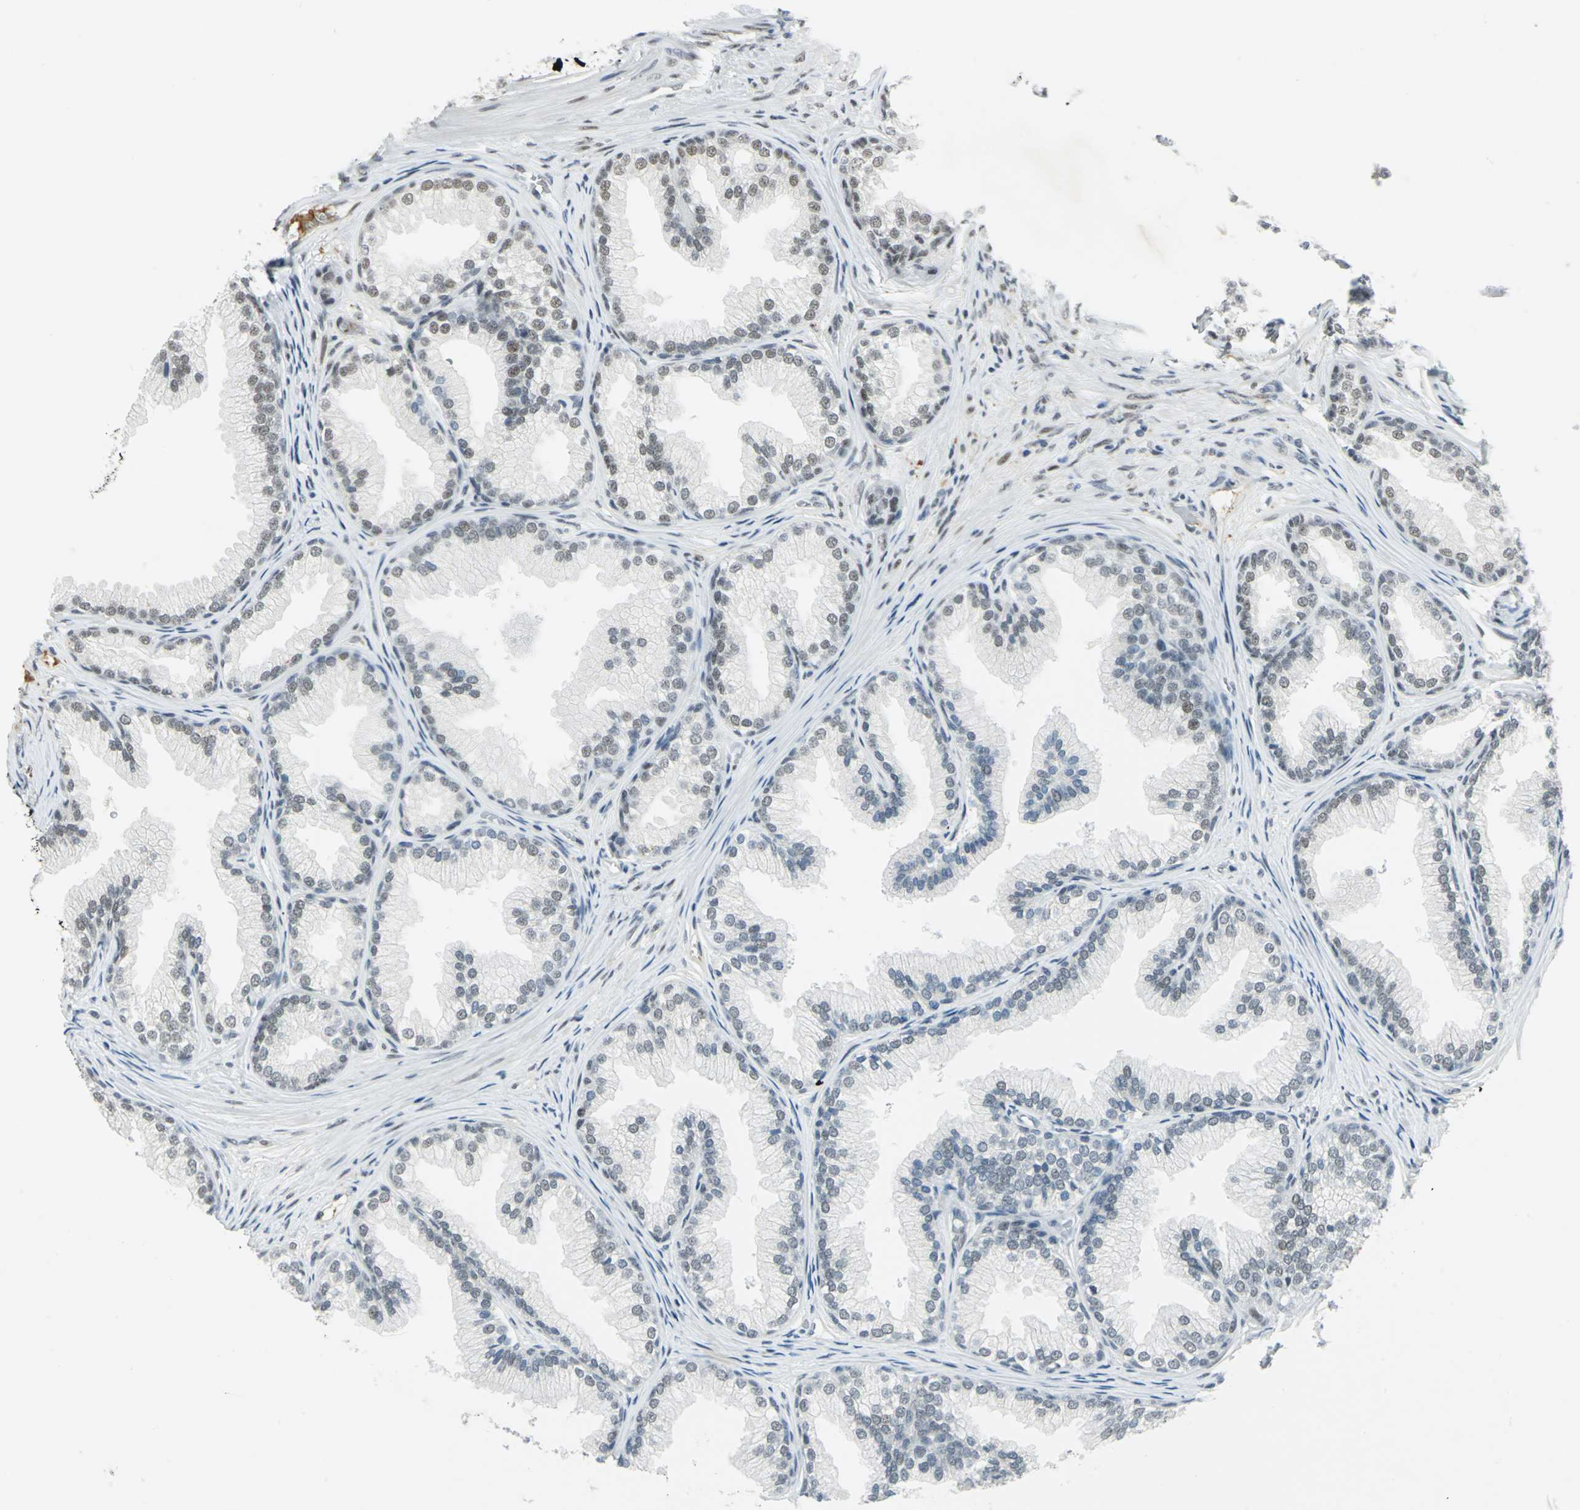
{"staining": {"intensity": "strong", "quantity": "25%-75%", "location": "nuclear"}, "tissue": "prostate", "cell_type": "Glandular cells", "image_type": "normal", "snomed": [{"axis": "morphology", "description": "Normal tissue, NOS"}, {"axis": "topography", "description": "Prostate"}], "caption": "Prostate stained with DAB (3,3'-diaminobenzidine) immunohistochemistry exhibits high levels of strong nuclear positivity in approximately 25%-75% of glandular cells. The staining is performed using DAB brown chromogen to label protein expression. The nuclei are counter-stained blue using hematoxylin.", "gene": "MTMR10", "patient": {"sex": "male", "age": 76}}